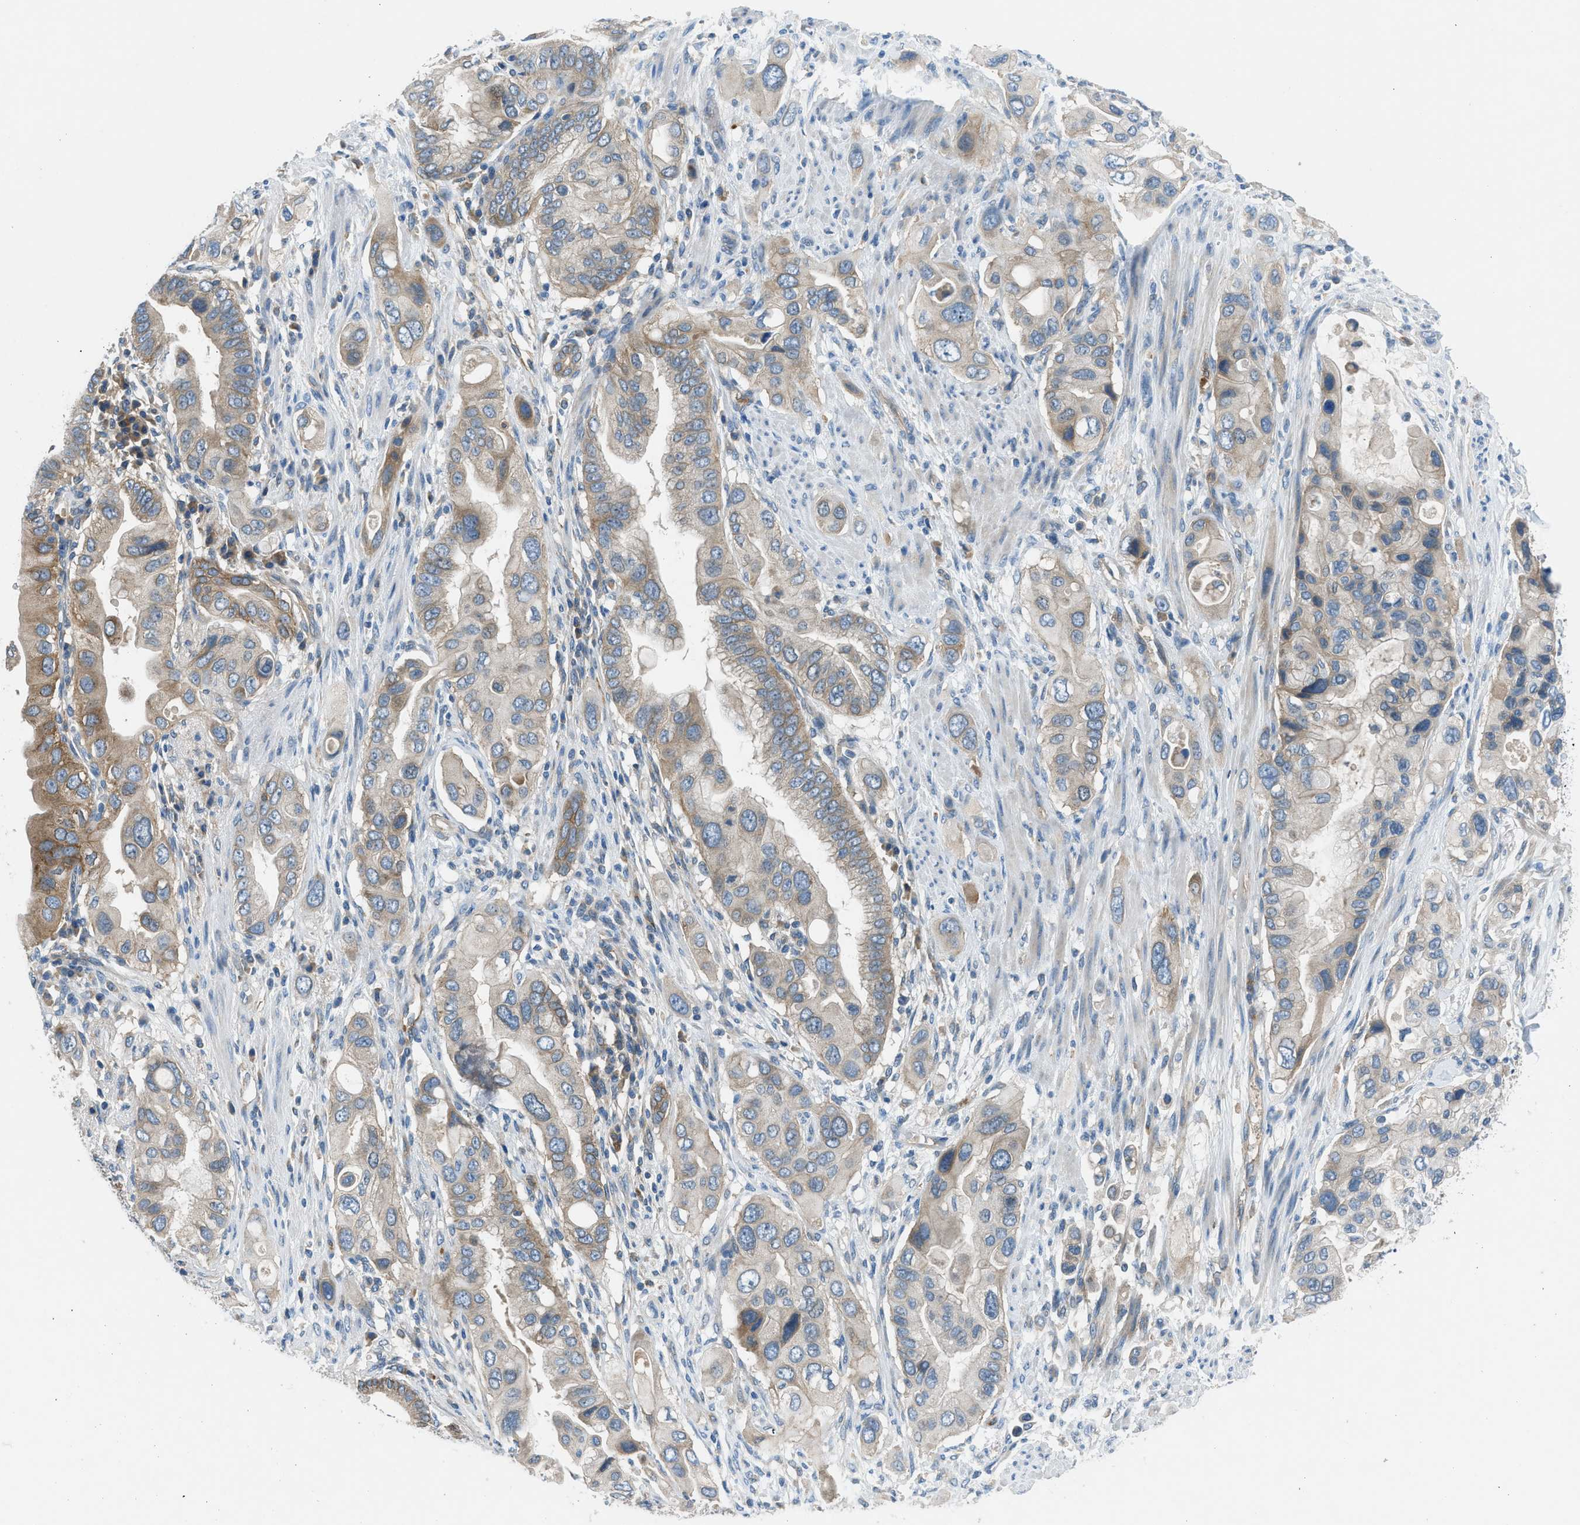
{"staining": {"intensity": "weak", "quantity": ">75%", "location": "cytoplasmic/membranous"}, "tissue": "pancreatic cancer", "cell_type": "Tumor cells", "image_type": "cancer", "snomed": [{"axis": "morphology", "description": "Adenocarcinoma, NOS"}, {"axis": "topography", "description": "Pancreas"}], "caption": "This micrograph displays immunohistochemistry staining of adenocarcinoma (pancreatic), with low weak cytoplasmic/membranous expression in approximately >75% of tumor cells.", "gene": "BMP1", "patient": {"sex": "female", "age": 56}}